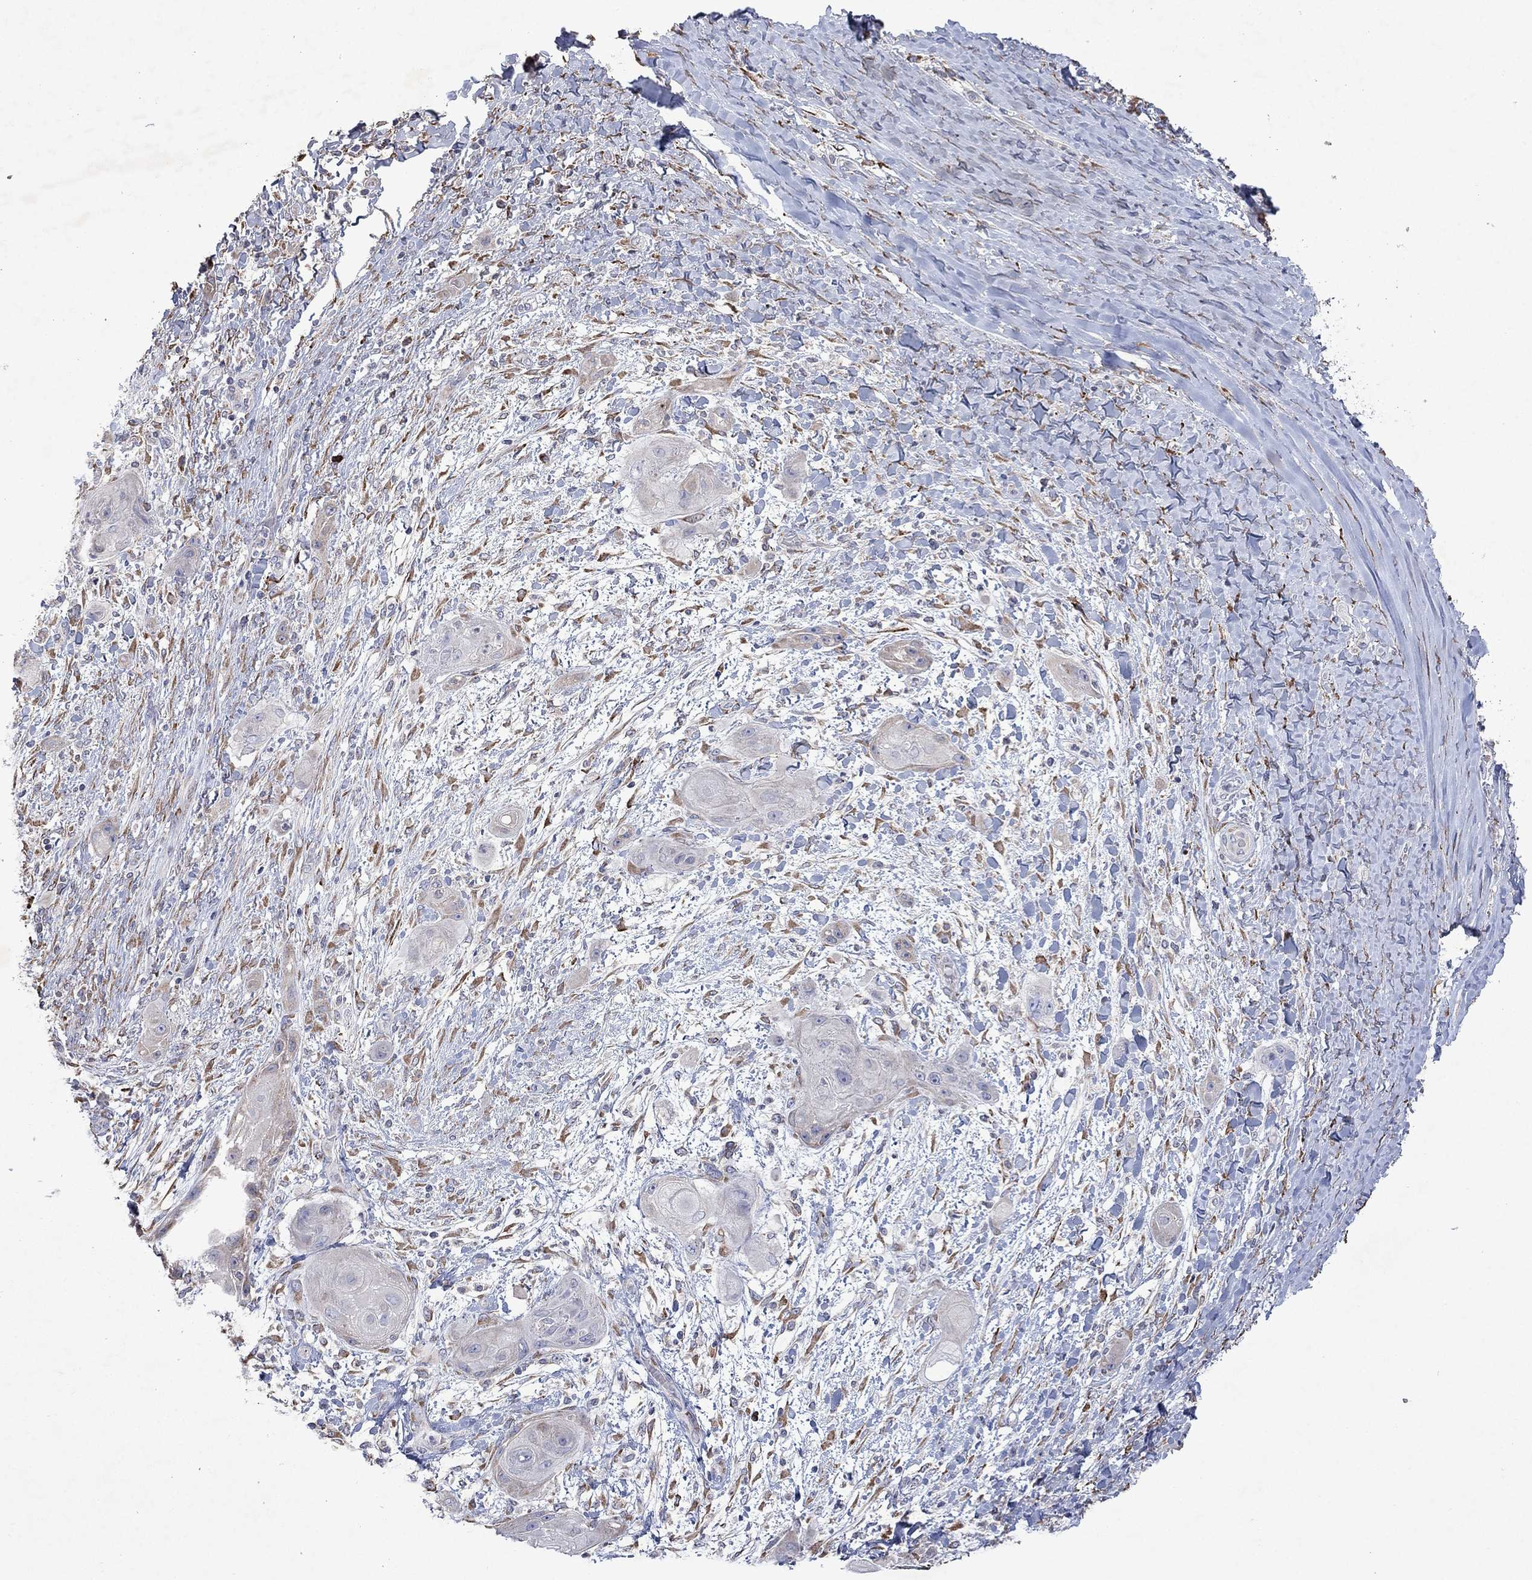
{"staining": {"intensity": "negative", "quantity": "none", "location": "none"}, "tissue": "skin cancer", "cell_type": "Tumor cells", "image_type": "cancer", "snomed": [{"axis": "morphology", "description": "Squamous cell carcinoma, NOS"}, {"axis": "topography", "description": "Skin"}], "caption": "IHC of skin cancer demonstrates no positivity in tumor cells.", "gene": "TMEM97", "patient": {"sex": "male", "age": 62}}